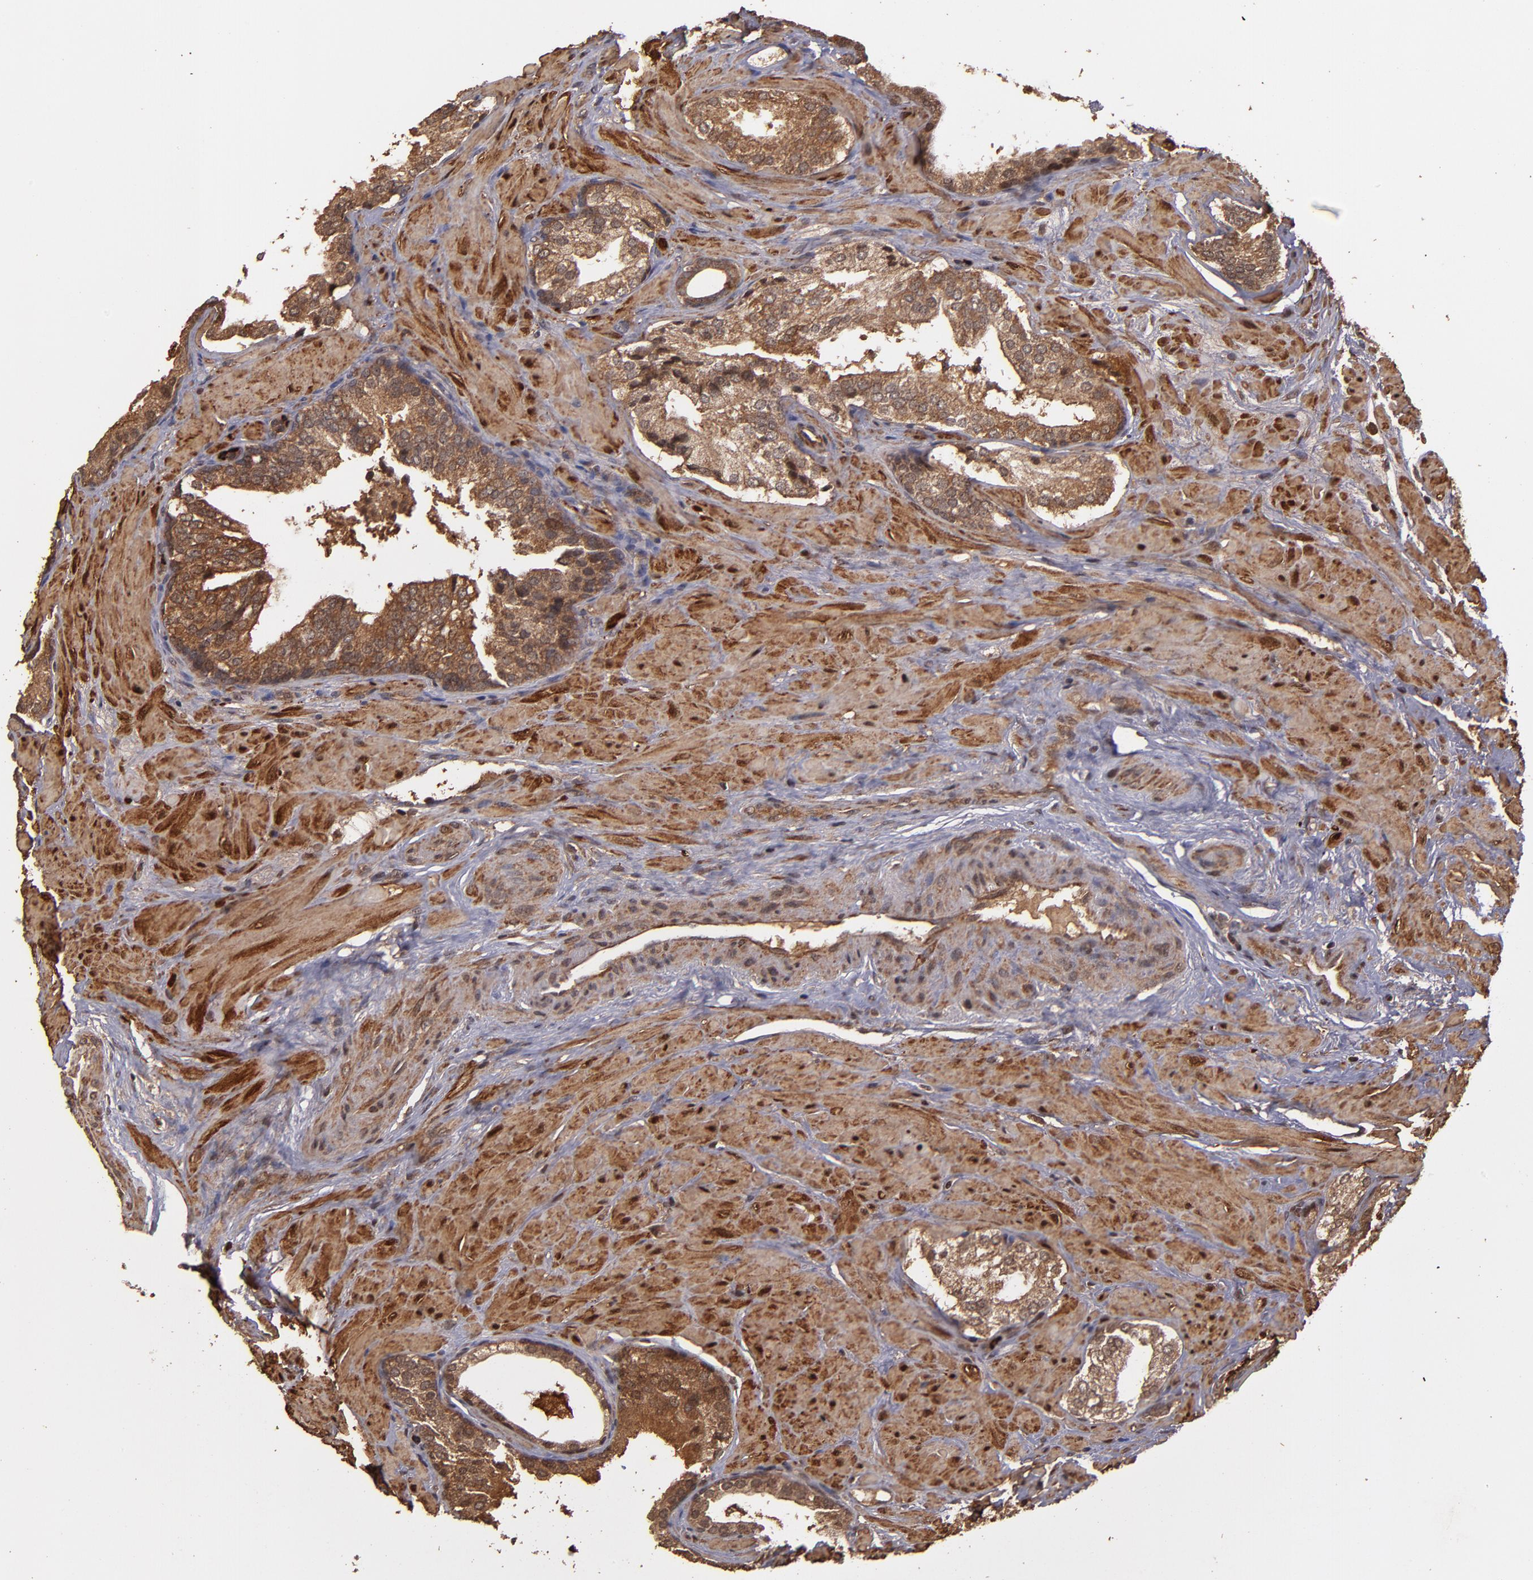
{"staining": {"intensity": "strong", "quantity": ">75%", "location": "cytoplasmic/membranous"}, "tissue": "prostate cancer", "cell_type": "Tumor cells", "image_type": "cancer", "snomed": [{"axis": "morphology", "description": "Adenocarcinoma, Low grade"}, {"axis": "topography", "description": "Prostate"}], "caption": "Immunohistochemical staining of prostate cancer (adenocarcinoma (low-grade)) displays high levels of strong cytoplasmic/membranous staining in approximately >75% of tumor cells.", "gene": "TXNDC16", "patient": {"sex": "male", "age": 69}}